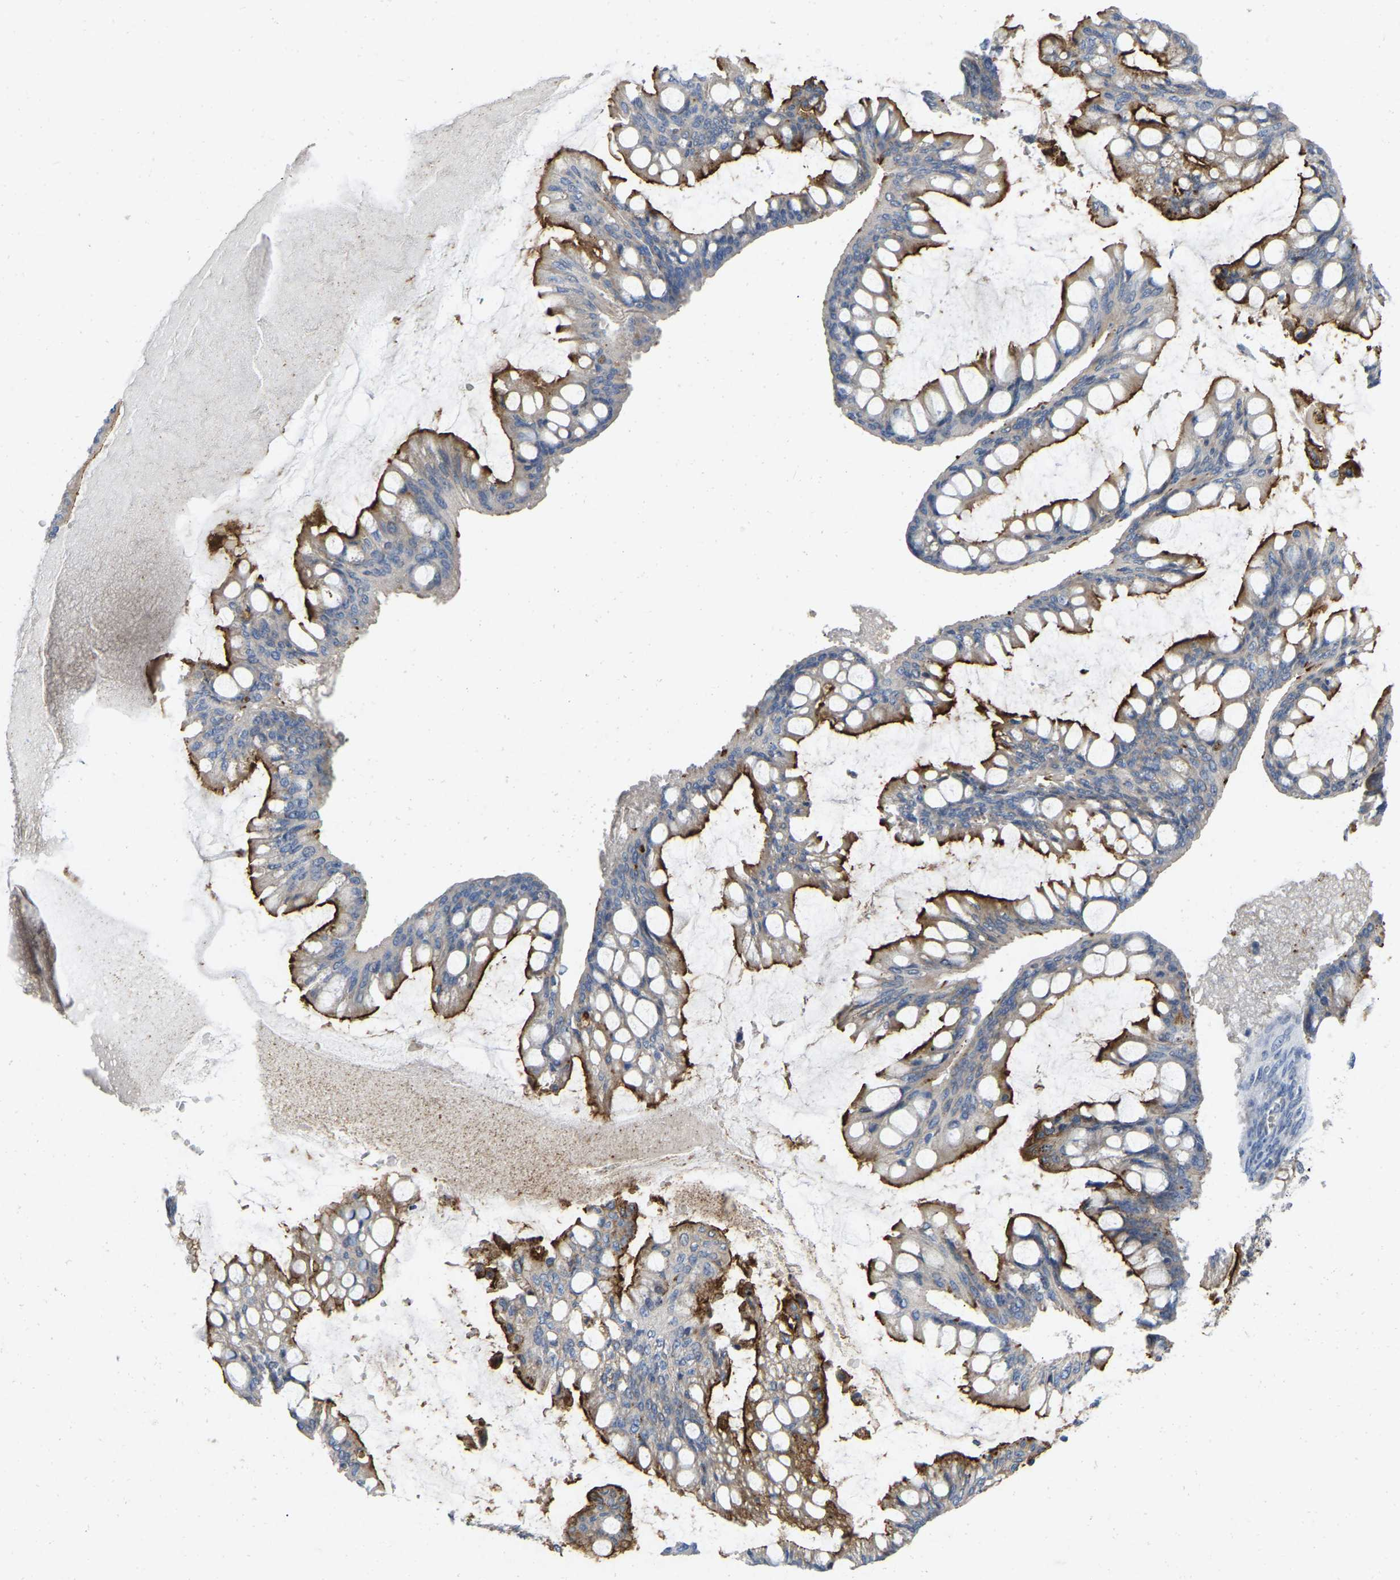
{"staining": {"intensity": "strong", "quantity": "25%-75%", "location": "cytoplasmic/membranous"}, "tissue": "ovarian cancer", "cell_type": "Tumor cells", "image_type": "cancer", "snomed": [{"axis": "morphology", "description": "Cystadenocarcinoma, mucinous, NOS"}, {"axis": "topography", "description": "Ovary"}], "caption": "A high amount of strong cytoplasmic/membranous staining is appreciated in approximately 25%-75% of tumor cells in ovarian cancer (mucinous cystadenocarcinoma) tissue.", "gene": "RHEB", "patient": {"sex": "female", "age": 73}}